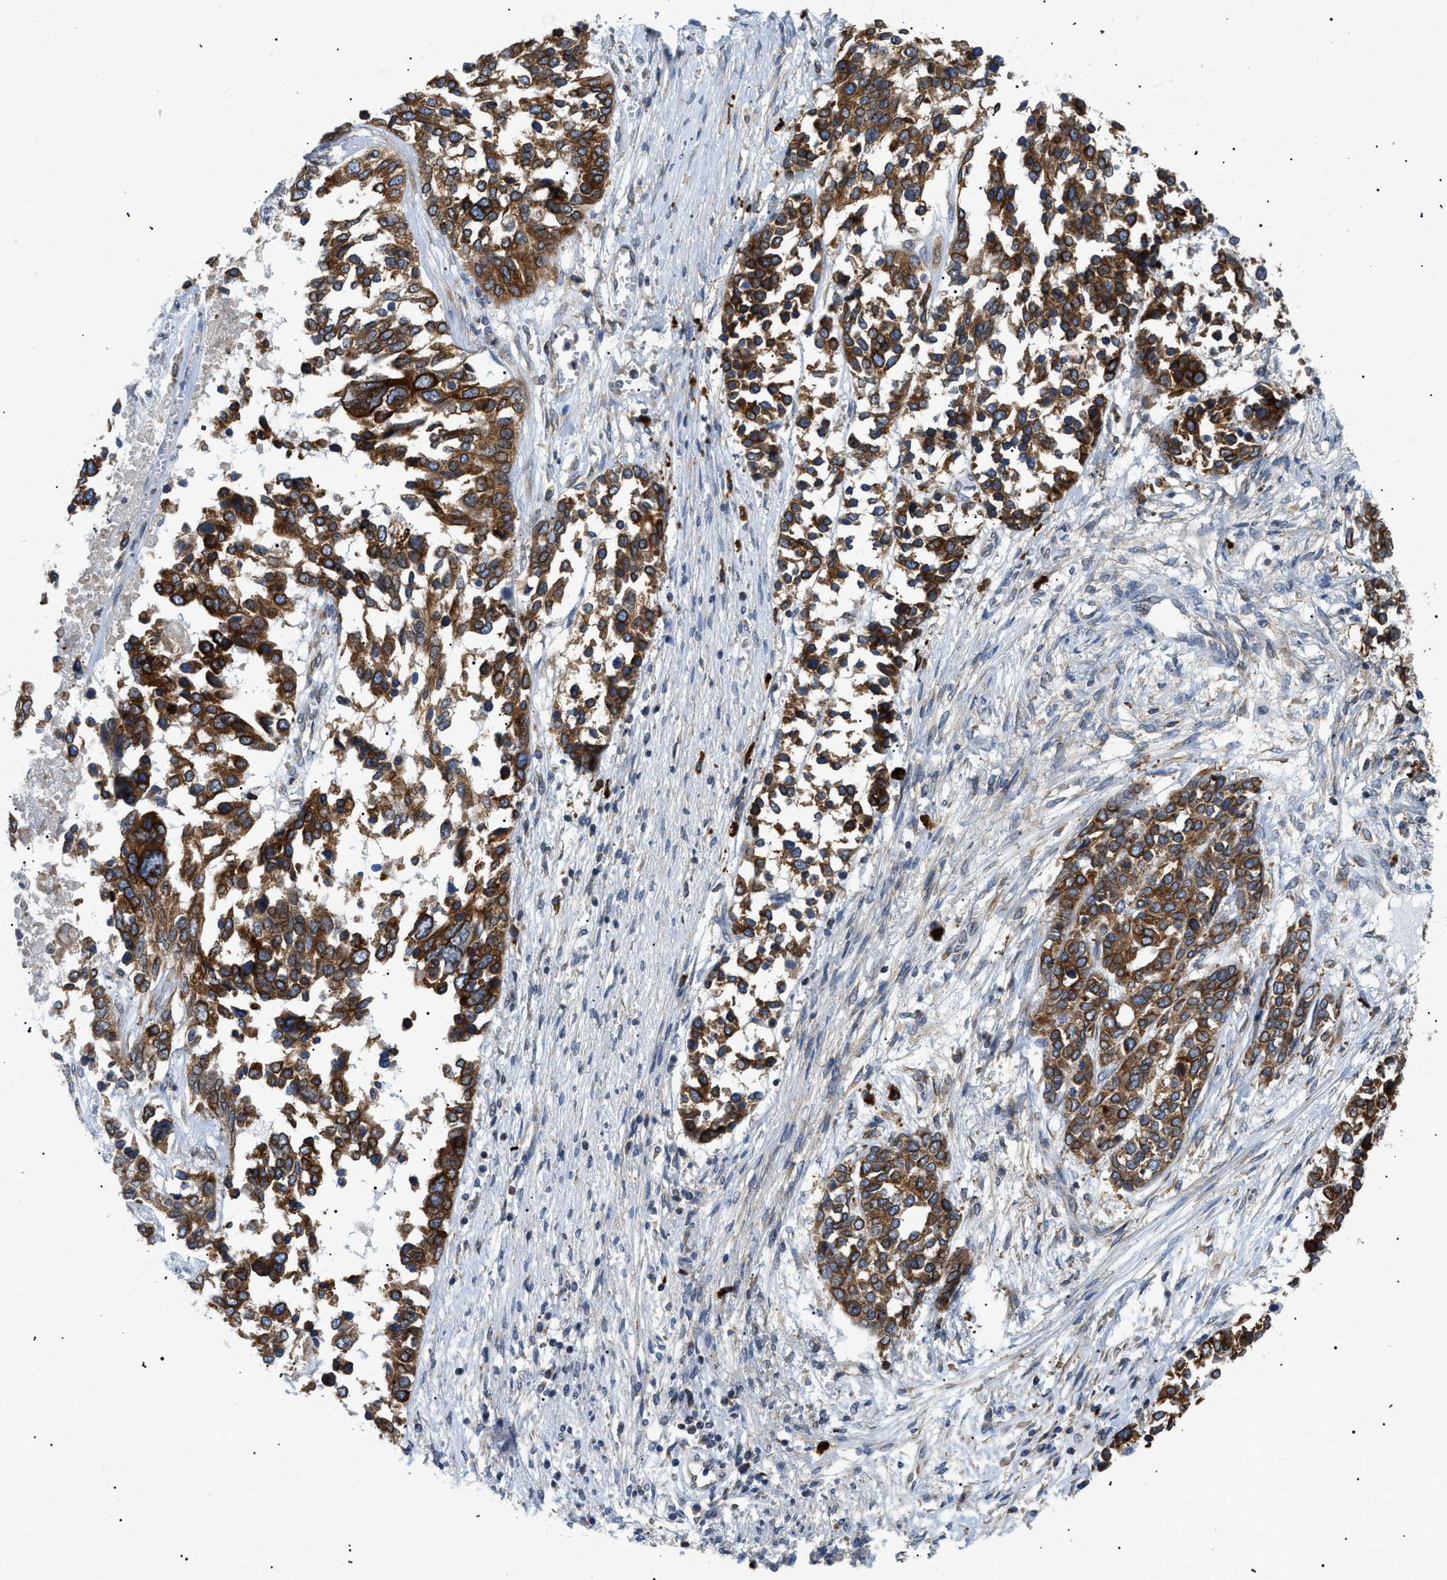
{"staining": {"intensity": "strong", "quantity": ">75%", "location": "cytoplasmic/membranous"}, "tissue": "ovarian cancer", "cell_type": "Tumor cells", "image_type": "cancer", "snomed": [{"axis": "morphology", "description": "Cystadenocarcinoma, serous, NOS"}, {"axis": "topography", "description": "Ovary"}], "caption": "Human ovarian cancer stained for a protein (brown) displays strong cytoplasmic/membranous positive staining in about >75% of tumor cells.", "gene": "DERL1", "patient": {"sex": "female", "age": 44}}